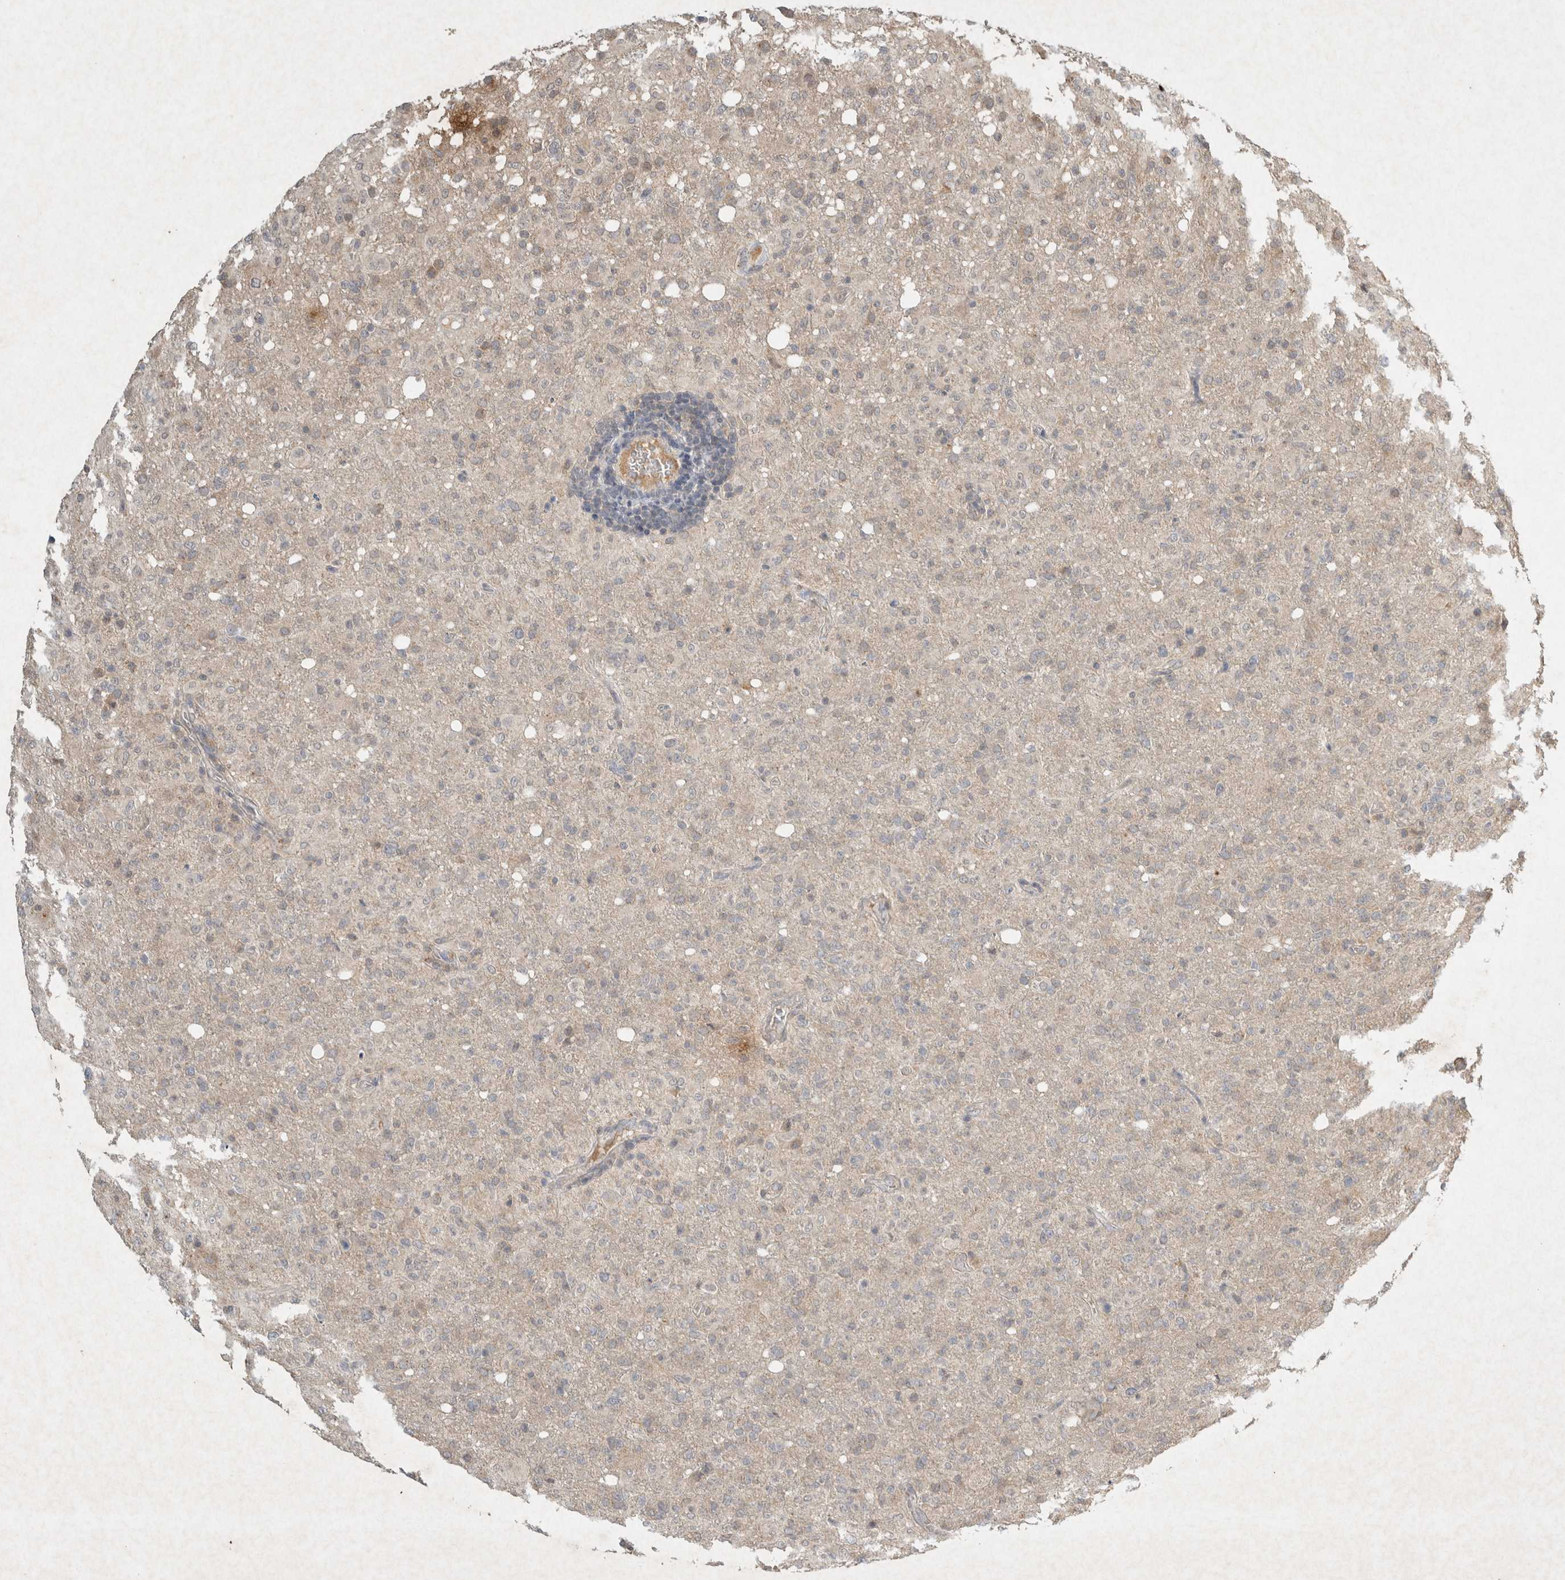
{"staining": {"intensity": "negative", "quantity": "none", "location": "none"}, "tissue": "glioma", "cell_type": "Tumor cells", "image_type": "cancer", "snomed": [{"axis": "morphology", "description": "Glioma, malignant, High grade"}, {"axis": "topography", "description": "Brain"}], "caption": "Immunohistochemistry of human glioma shows no expression in tumor cells. (Brightfield microscopy of DAB immunohistochemistry (IHC) at high magnification).", "gene": "LOXL2", "patient": {"sex": "female", "age": 57}}